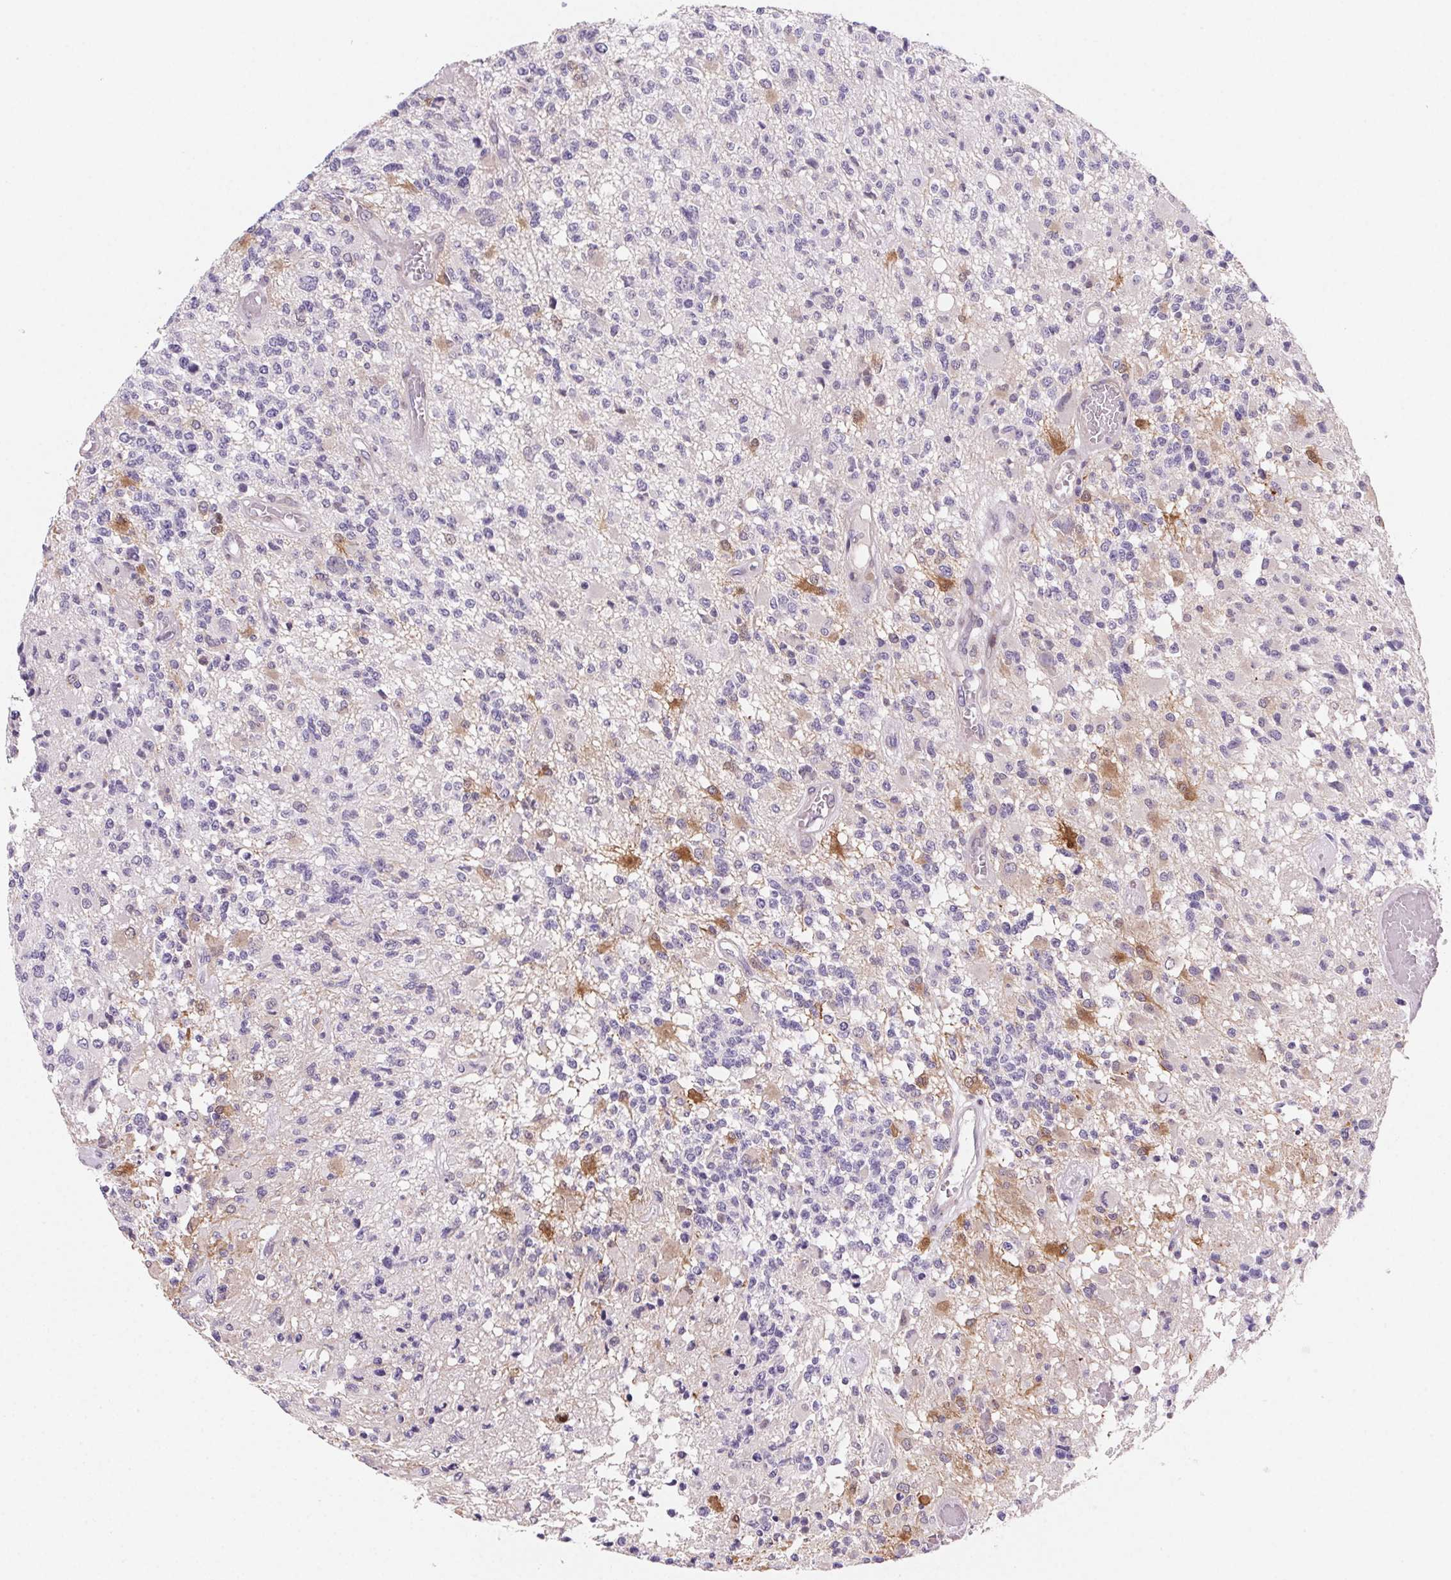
{"staining": {"intensity": "negative", "quantity": "none", "location": "none"}, "tissue": "glioma", "cell_type": "Tumor cells", "image_type": "cancer", "snomed": [{"axis": "morphology", "description": "Glioma, malignant, High grade"}, {"axis": "topography", "description": "Brain"}], "caption": "The image reveals no significant expression in tumor cells of malignant high-grade glioma. (DAB IHC with hematoxylin counter stain).", "gene": "GBP1", "patient": {"sex": "female", "age": 63}}